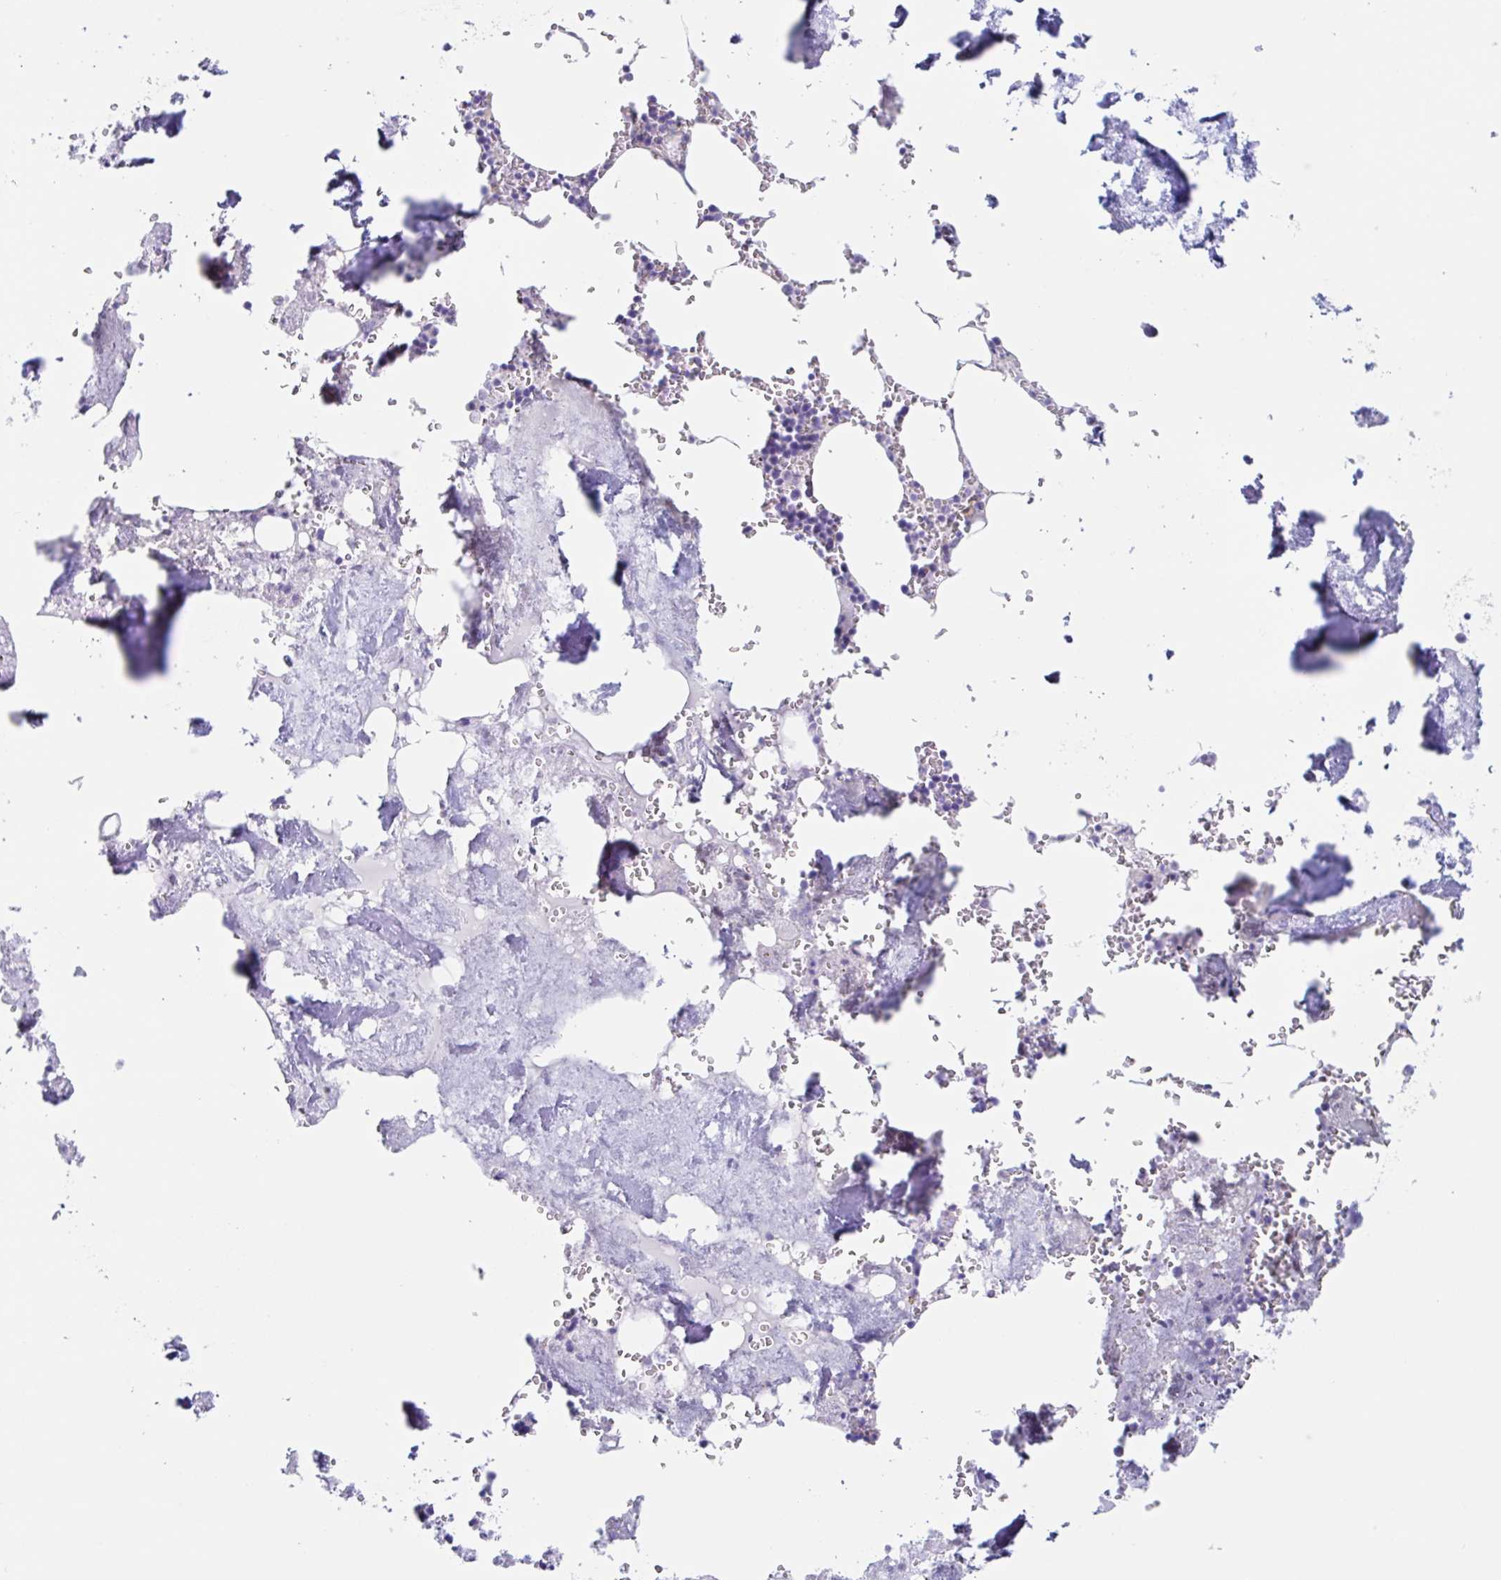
{"staining": {"intensity": "negative", "quantity": "none", "location": "none"}, "tissue": "bone marrow", "cell_type": "Hematopoietic cells", "image_type": "normal", "snomed": [{"axis": "morphology", "description": "Normal tissue, NOS"}, {"axis": "topography", "description": "Bone marrow"}], "caption": "Immunohistochemistry (IHC) micrograph of normal bone marrow: human bone marrow stained with DAB shows no significant protein expression in hematopoietic cells.", "gene": "EHD4", "patient": {"sex": "male", "age": 54}}